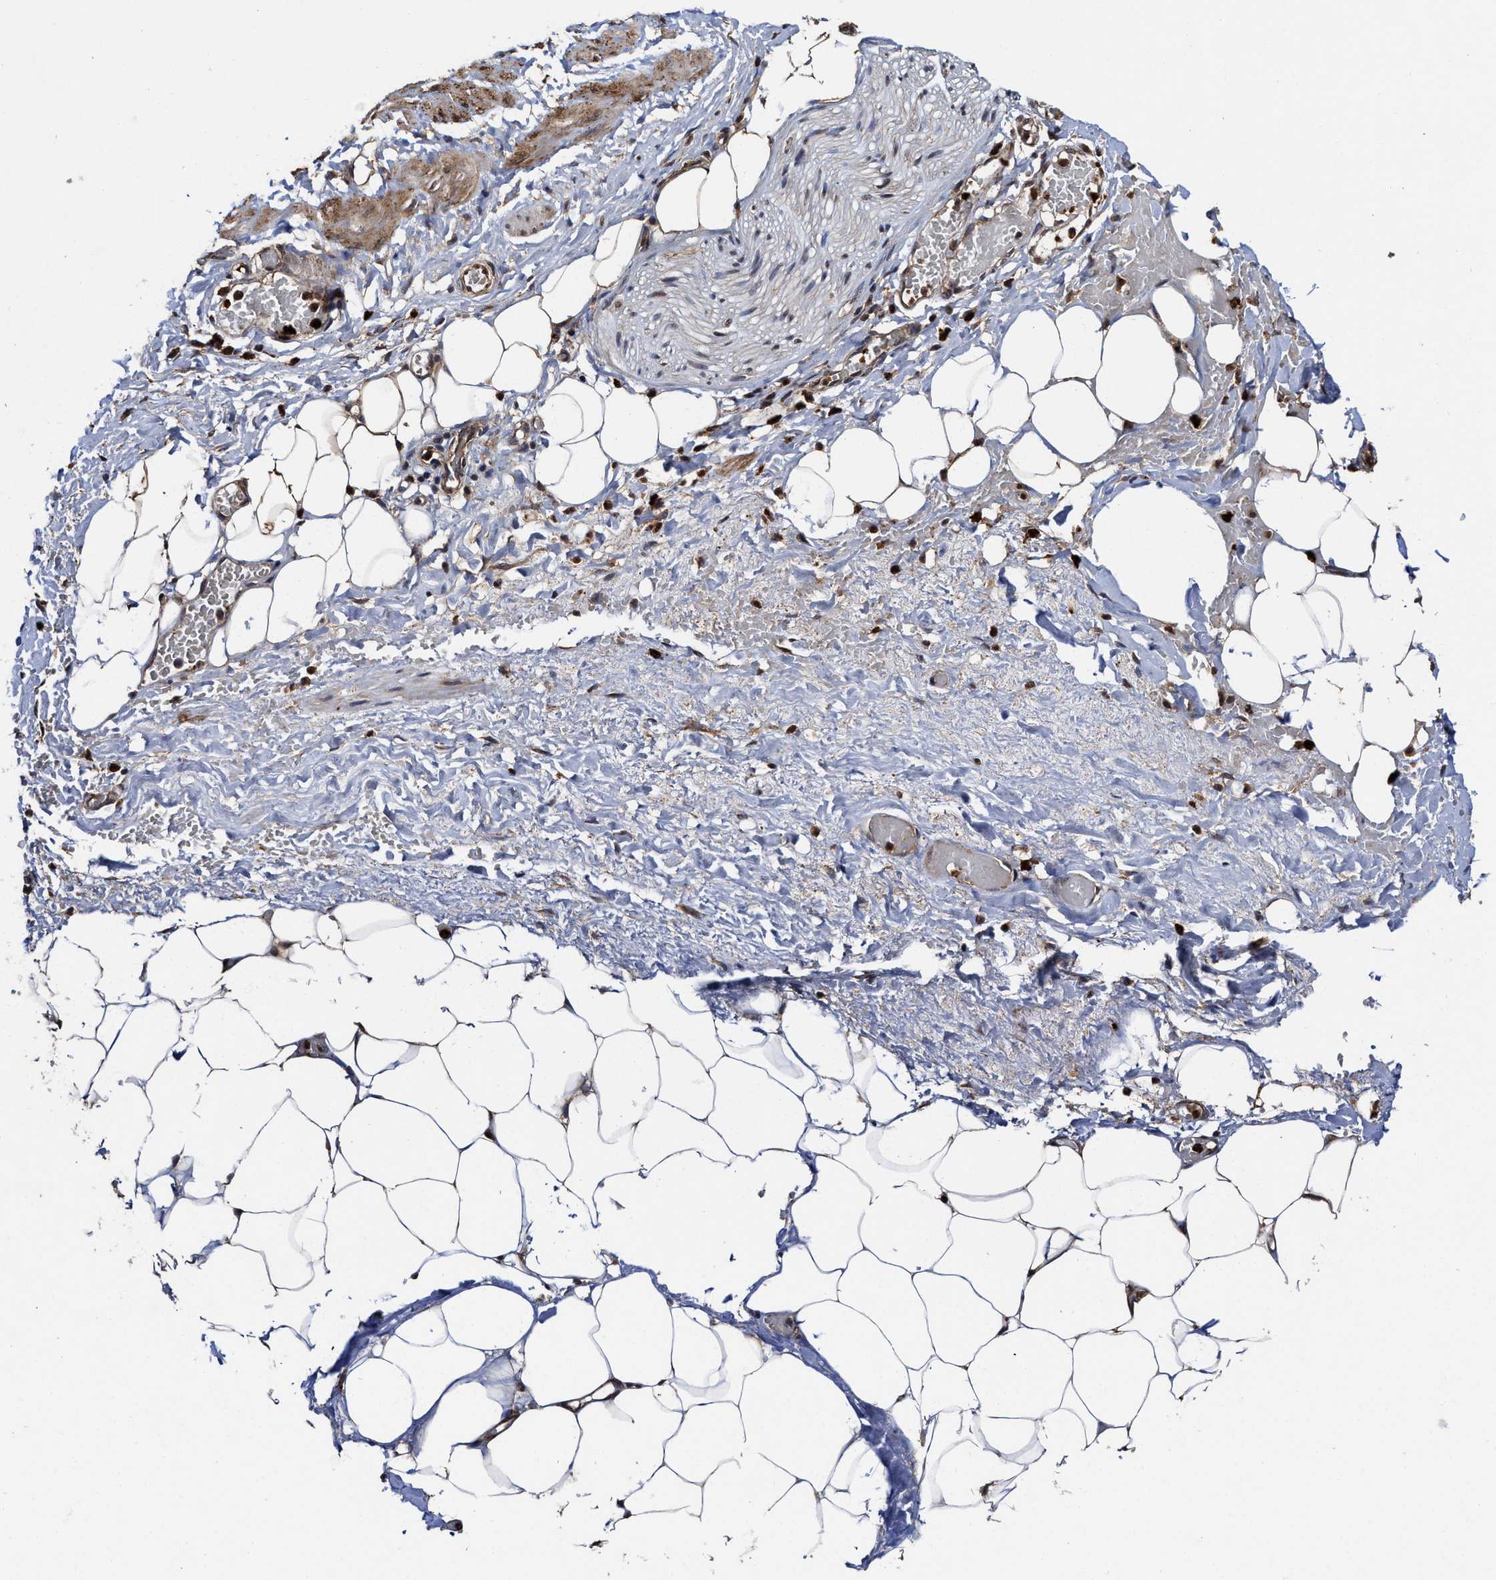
{"staining": {"intensity": "strong", "quantity": ">75%", "location": "cytoplasmic/membranous,nuclear"}, "tissue": "adipose tissue", "cell_type": "Adipocytes", "image_type": "normal", "snomed": [{"axis": "morphology", "description": "Normal tissue, NOS"}, {"axis": "topography", "description": "Soft tissue"}, {"axis": "topography", "description": "Vascular tissue"}], "caption": "An immunohistochemistry (IHC) image of normal tissue is shown. Protein staining in brown shows strong cytoplasmic/membranous,nuclear positivity in adipose tissue within adipocytes.", "gene": "SEPTIN2", "patient": {"sex": "female", "age": 35}}